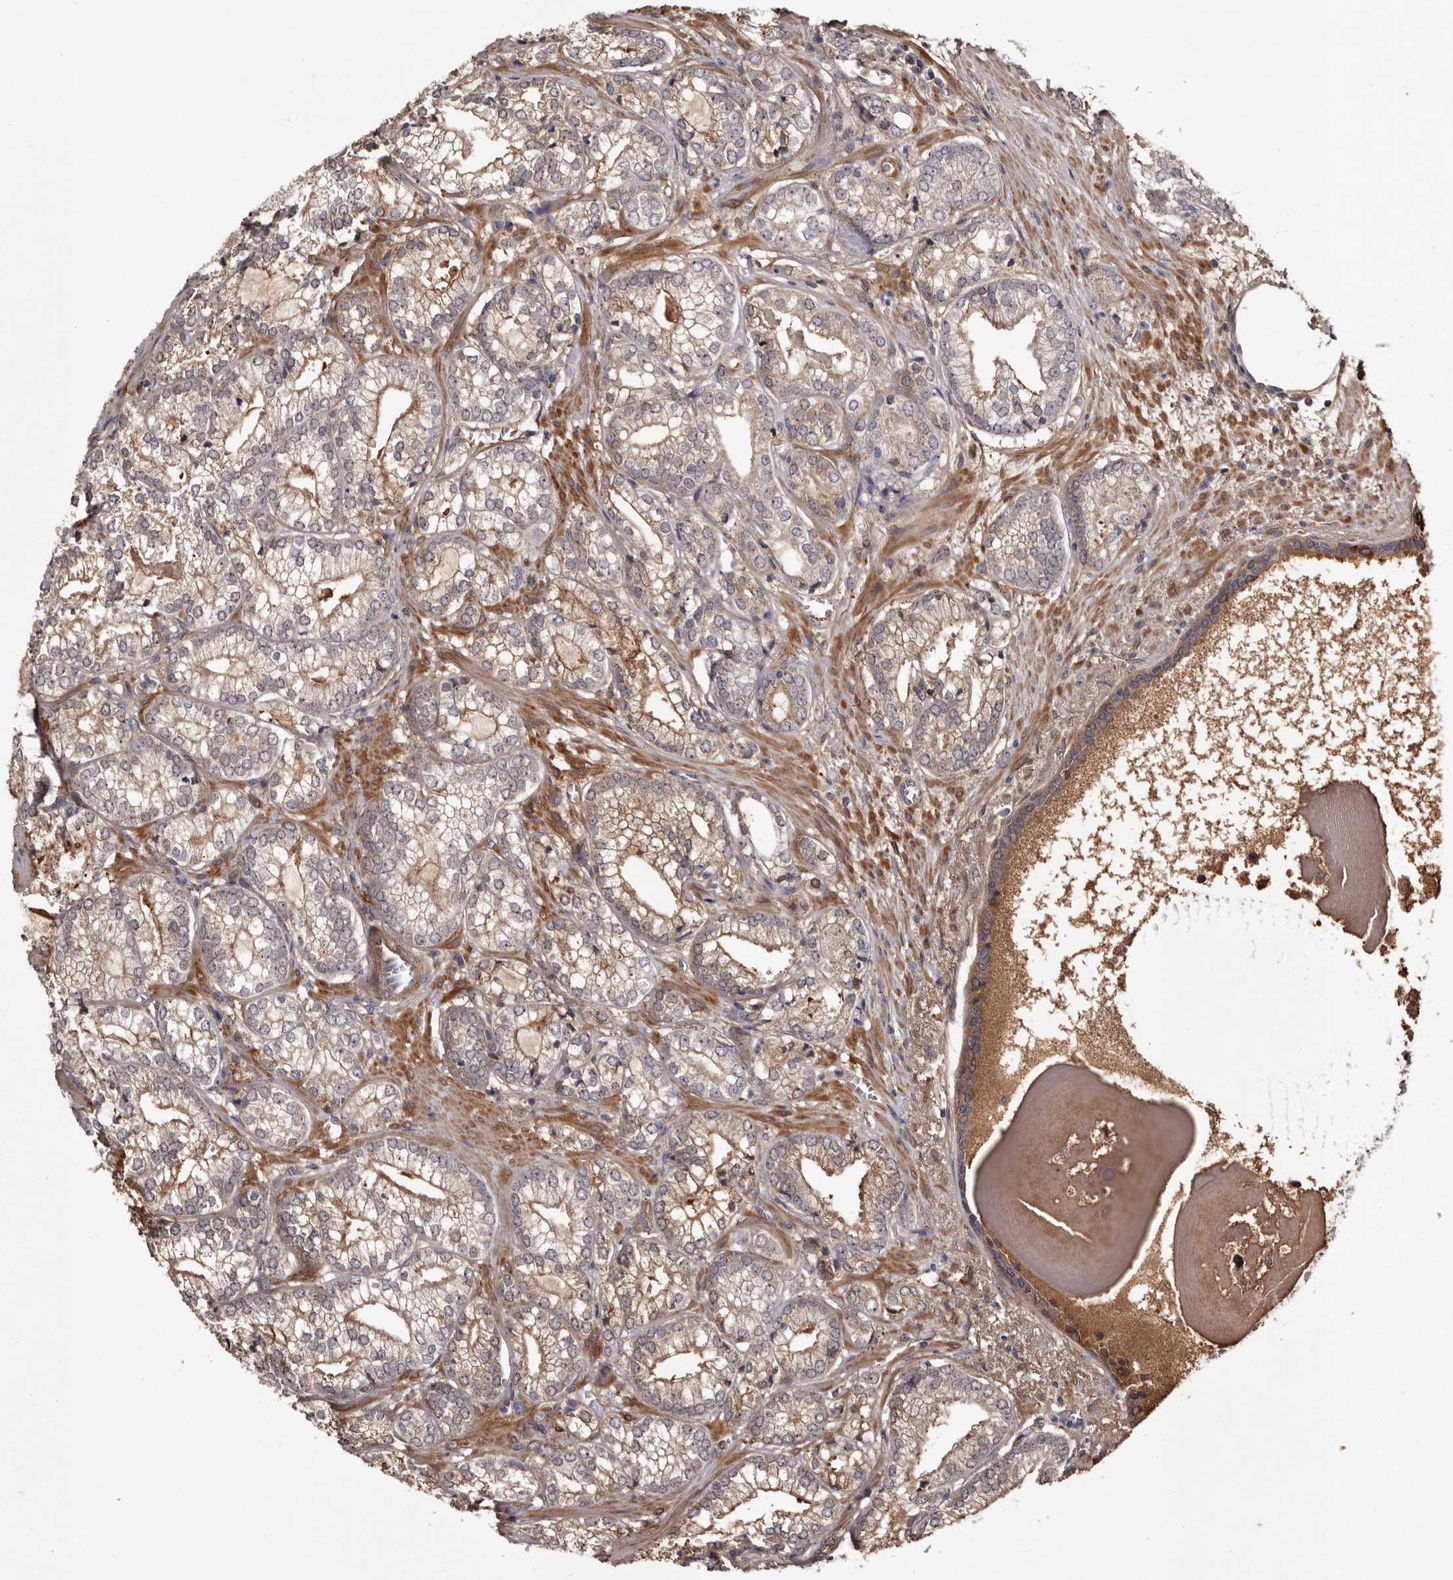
{"staining": {"intensity": "moderate", "quantity": "25%-75%", "location": "cytoplasmic/membranous"}, "tissue": "prostate cancer", "cell_type": "Tumor cells", "image_type": "cancer", "snomed": [{"axis": "morphology", "description": "Normal morphology"}, {"axis": "morphology", "description": "Adenocarcinoma, Low grade"}, {"axis": "topography", "description": "Prostate"}], "caption": "Immunohistochemistry (DAB (3,3'-diaminobenzidine)) staining of human adenocarcinoma (low-grade) (prostate) demonstrates moderate cytoplasmic/membranous protein expression in approximately 25%-75% of tumor cells. (Brightfield microscopy of DAB IHC at high magnification).", "gene": "CYP1B1", "patient": {"sex": "male", "age": 72}}